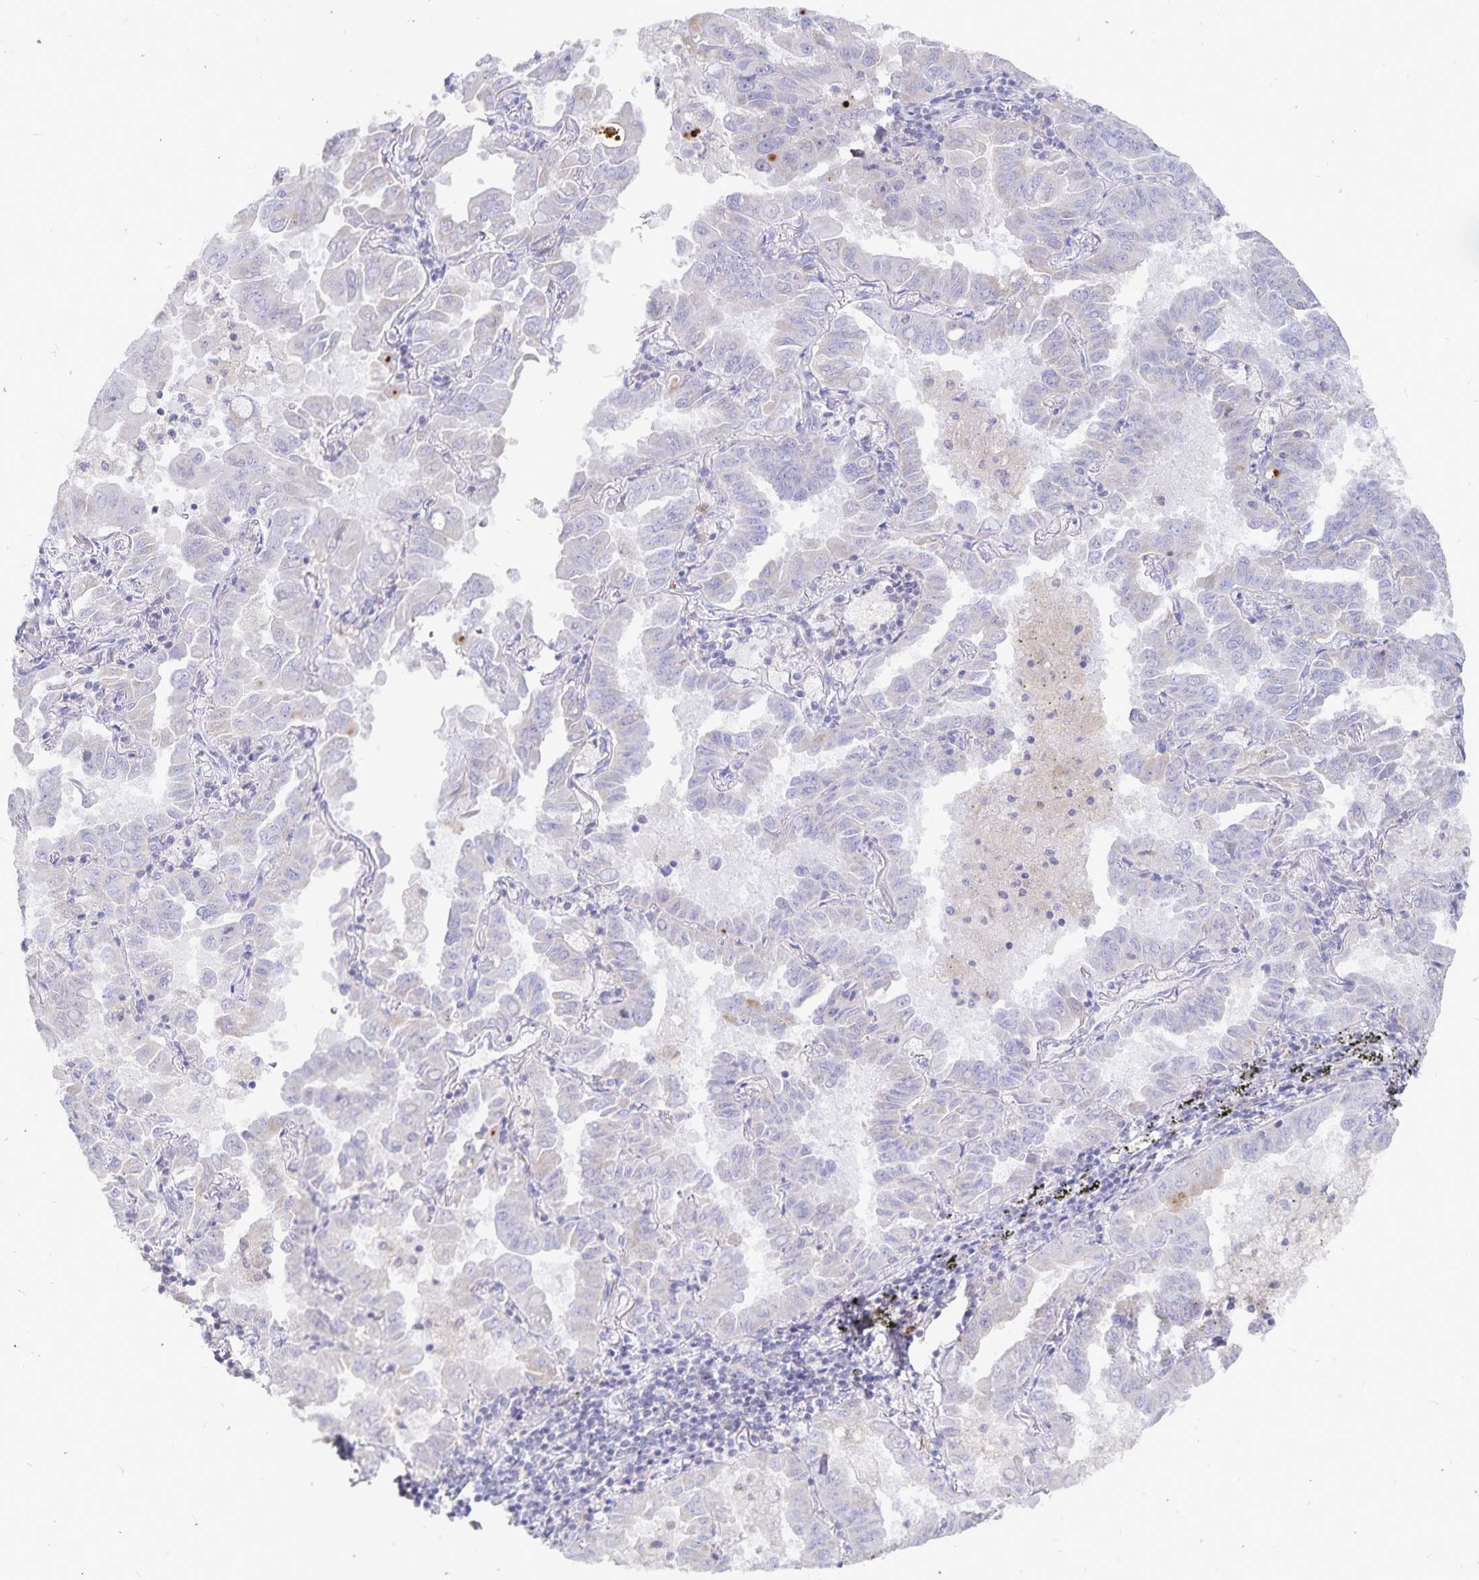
{"staining": {"intensity": "negative", "quantity": "none", "location": "none"}, "tissue": "lung cancer", "cell_type": "Tumor cells", "image_type": "cancer", "snomed": [{"axis": "morphology", "description": "Adenocarcinoma, NOS"}, {"axis": "topography", "description": "Lung"}], "caption": "Immunohistochemistry (IHC) of lung cancer (adenocarcinoma) exhibits no staining in tumor cells.", "gene": "PKHD1", "patient": {"sex": "male", "age": 64}}